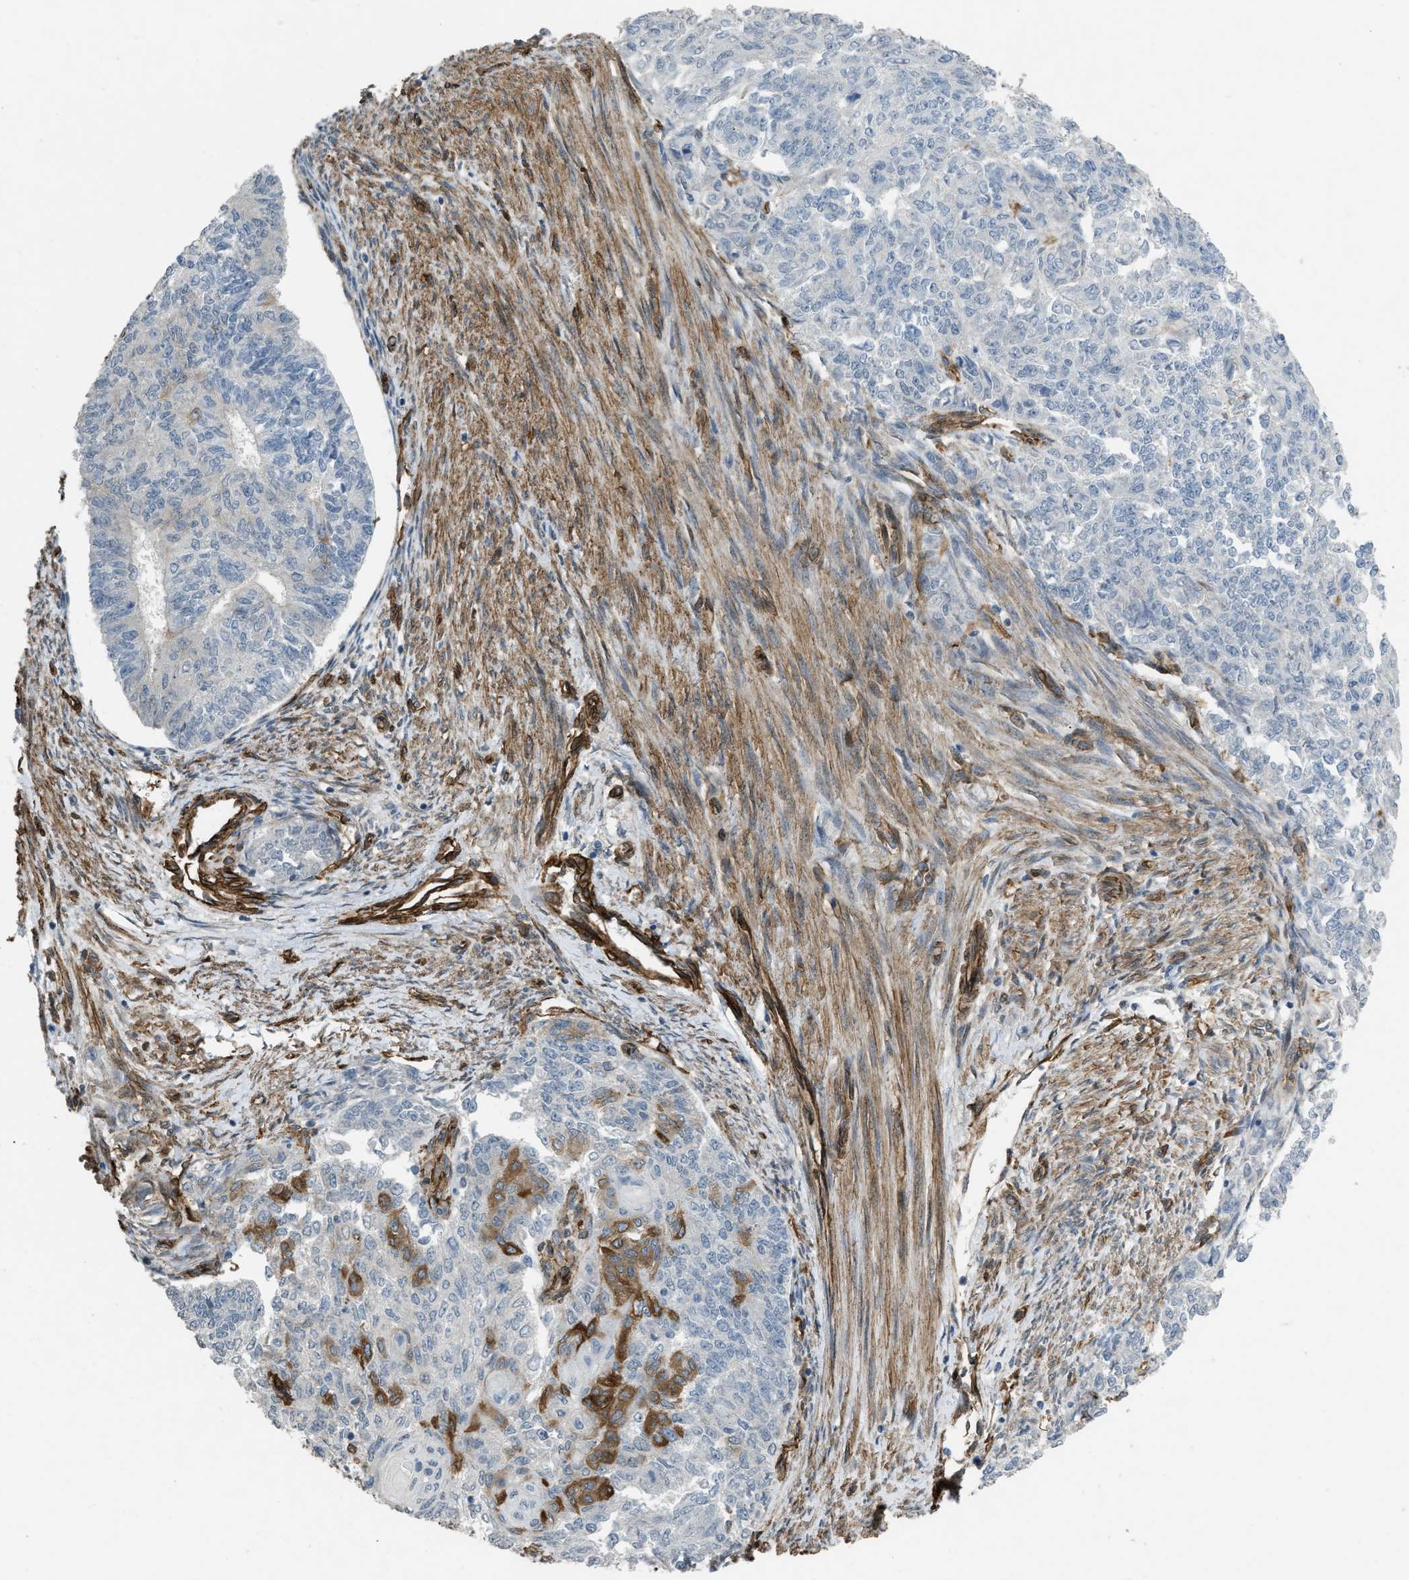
{"staining": {"intensity": "negative", "quantity": "none", "location": "none"}, "tissue": "endometrial cancer", "cell_type": "Tumor cells", "image_type": "cancer", "snomed": [{"axis": "morphology", "description": "Adenocarcinoma, NOS"}, {"axis": "topography", "description": "Endometrium"}], "caption": "An IHC histopathology image of endometrial cancer (adenocarcinoma) is shown. There is no staining in tumor cells of endometrial cancer (adenocarcinoma). (Immunohistochemistry (ihc), brightfield microscopy, high magnification).", "gene": "NMB", "patient": {"sex": "female", "age": 32}}